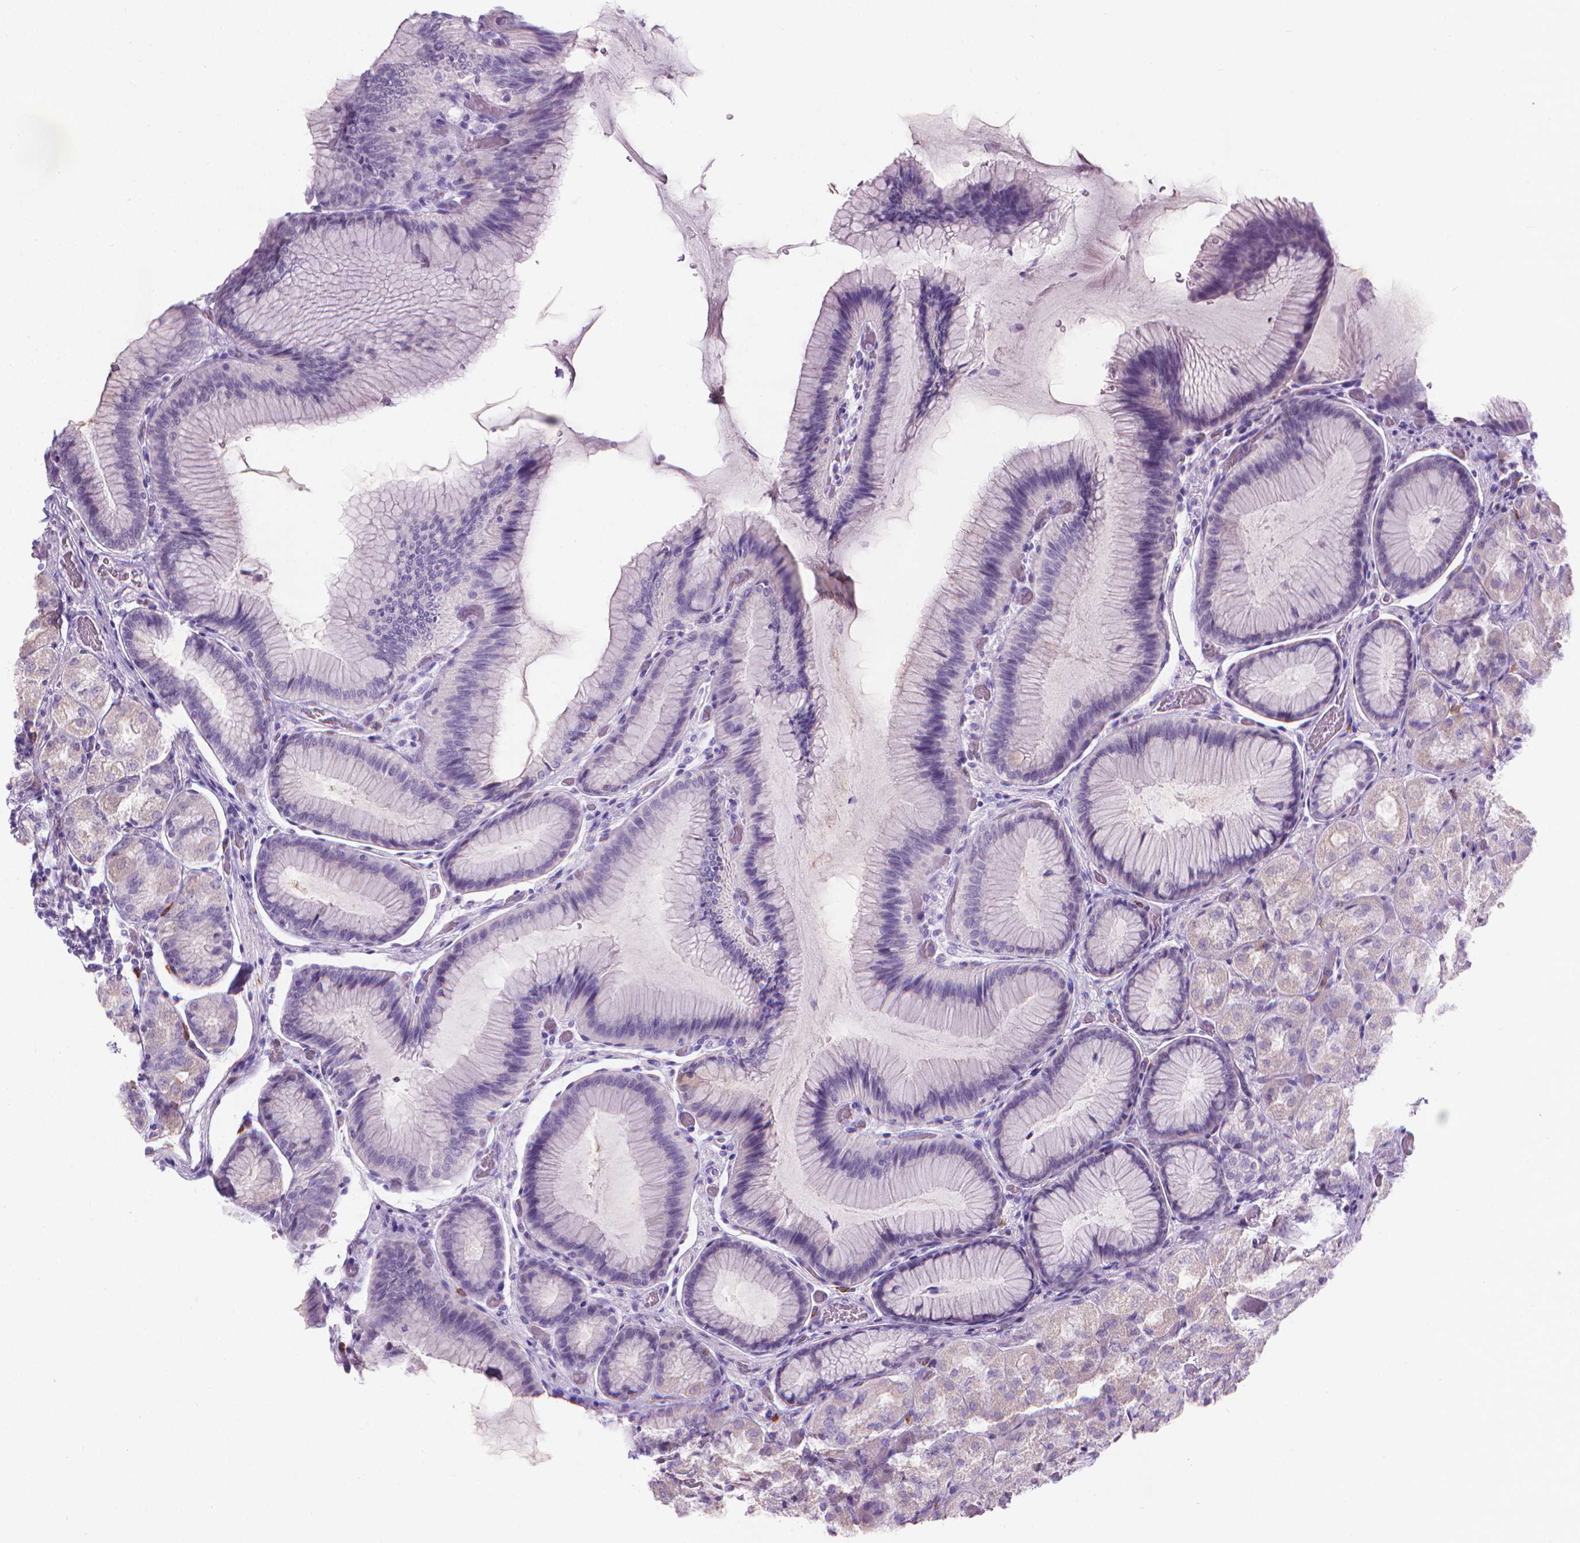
{"staining": {"intensity": "weak", "quantity": "<25%", "location": "cytoplasmic/membranous"}, "tissue": "stomach", "cell_type": "Glandular cells", "image_type": "normal", "snomed": [{"axis": "morphology", "description": "Normal tissue, NOS"}, {"axis": "morphology", "description": "Adenocarcinoma, NOS"}, {"axis": "morphology", "description": "Adenocarcinoma, High grade"}, {"axis": "topography", "description": "Stomach, upper"}, {"axis": "topography", "description": "Stomach"}], "caption": "Immunohistochemistry (IHC) histopathology image of benign stomach: human stomach stained with DAB (3,3'-diaminobenzidine) demonstrates no significant protein positivity in glandular cells.", "gene": "SPAG6", "patient": {"sex": "female", "age": 65}}